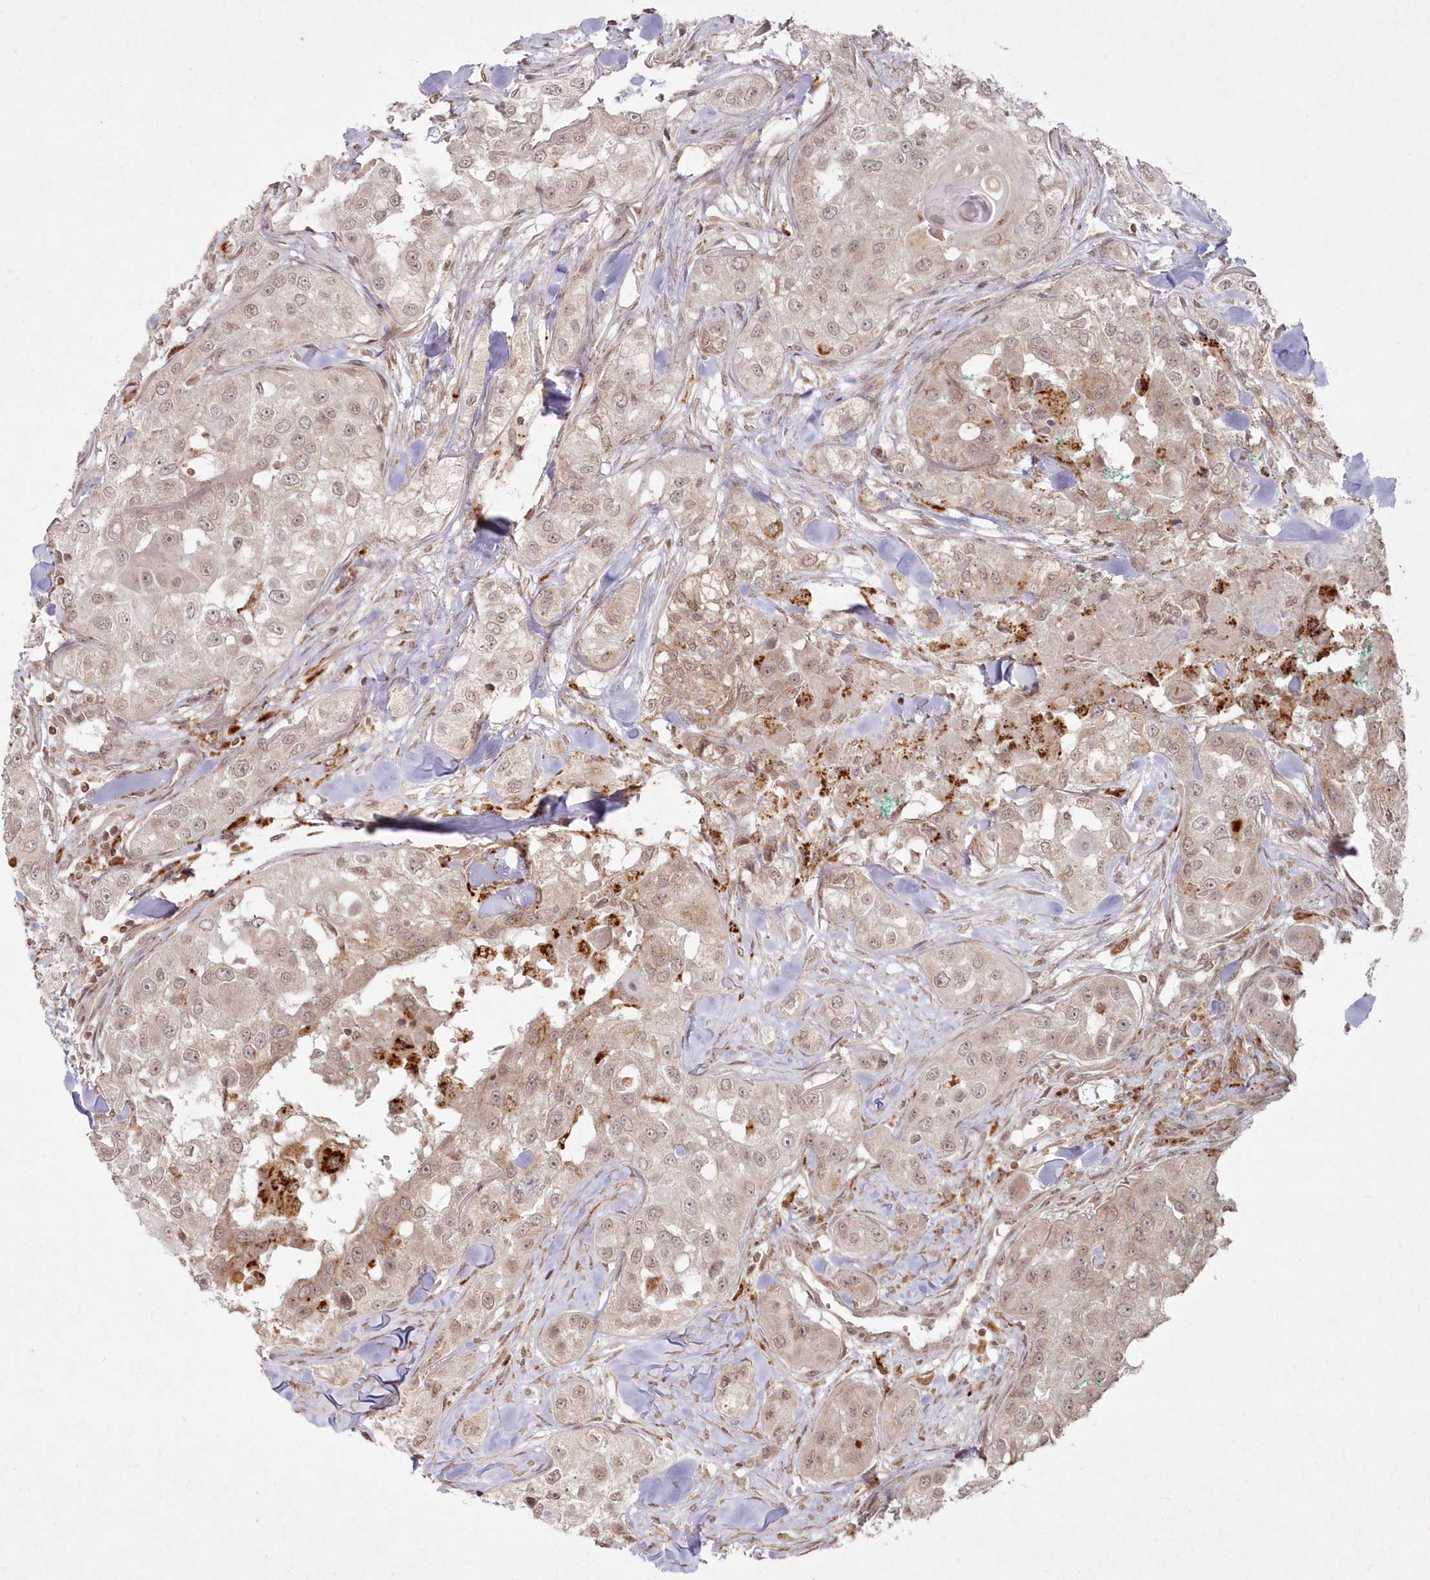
{"staining": {"intensity": "weak", "quantity": "25%-75%", "location": "nuclear"}, "tissue": "head and neck cancer", "cell_type": "Tumor cells", "image_type": "cancer", "snomed": [{"axis": "morphology", "description": "Normal tissue, NOS"}, {"axis": "morphology", "description": "Squamous cell carcinoma, NOS"}, {"axis": "topography", "description": "Skeletal muscle"}, {"axis": "topography", "description": "Head-Neck"}], "caption": "Protein positivity by immunohistochemistry (IHC) reveals weak nuclear staining in about 25%-75% of tumor cells in head and neck squamous cell carcinoma.", "gene": "ARSB", "patient": {"sex": "male", "age": 51}}